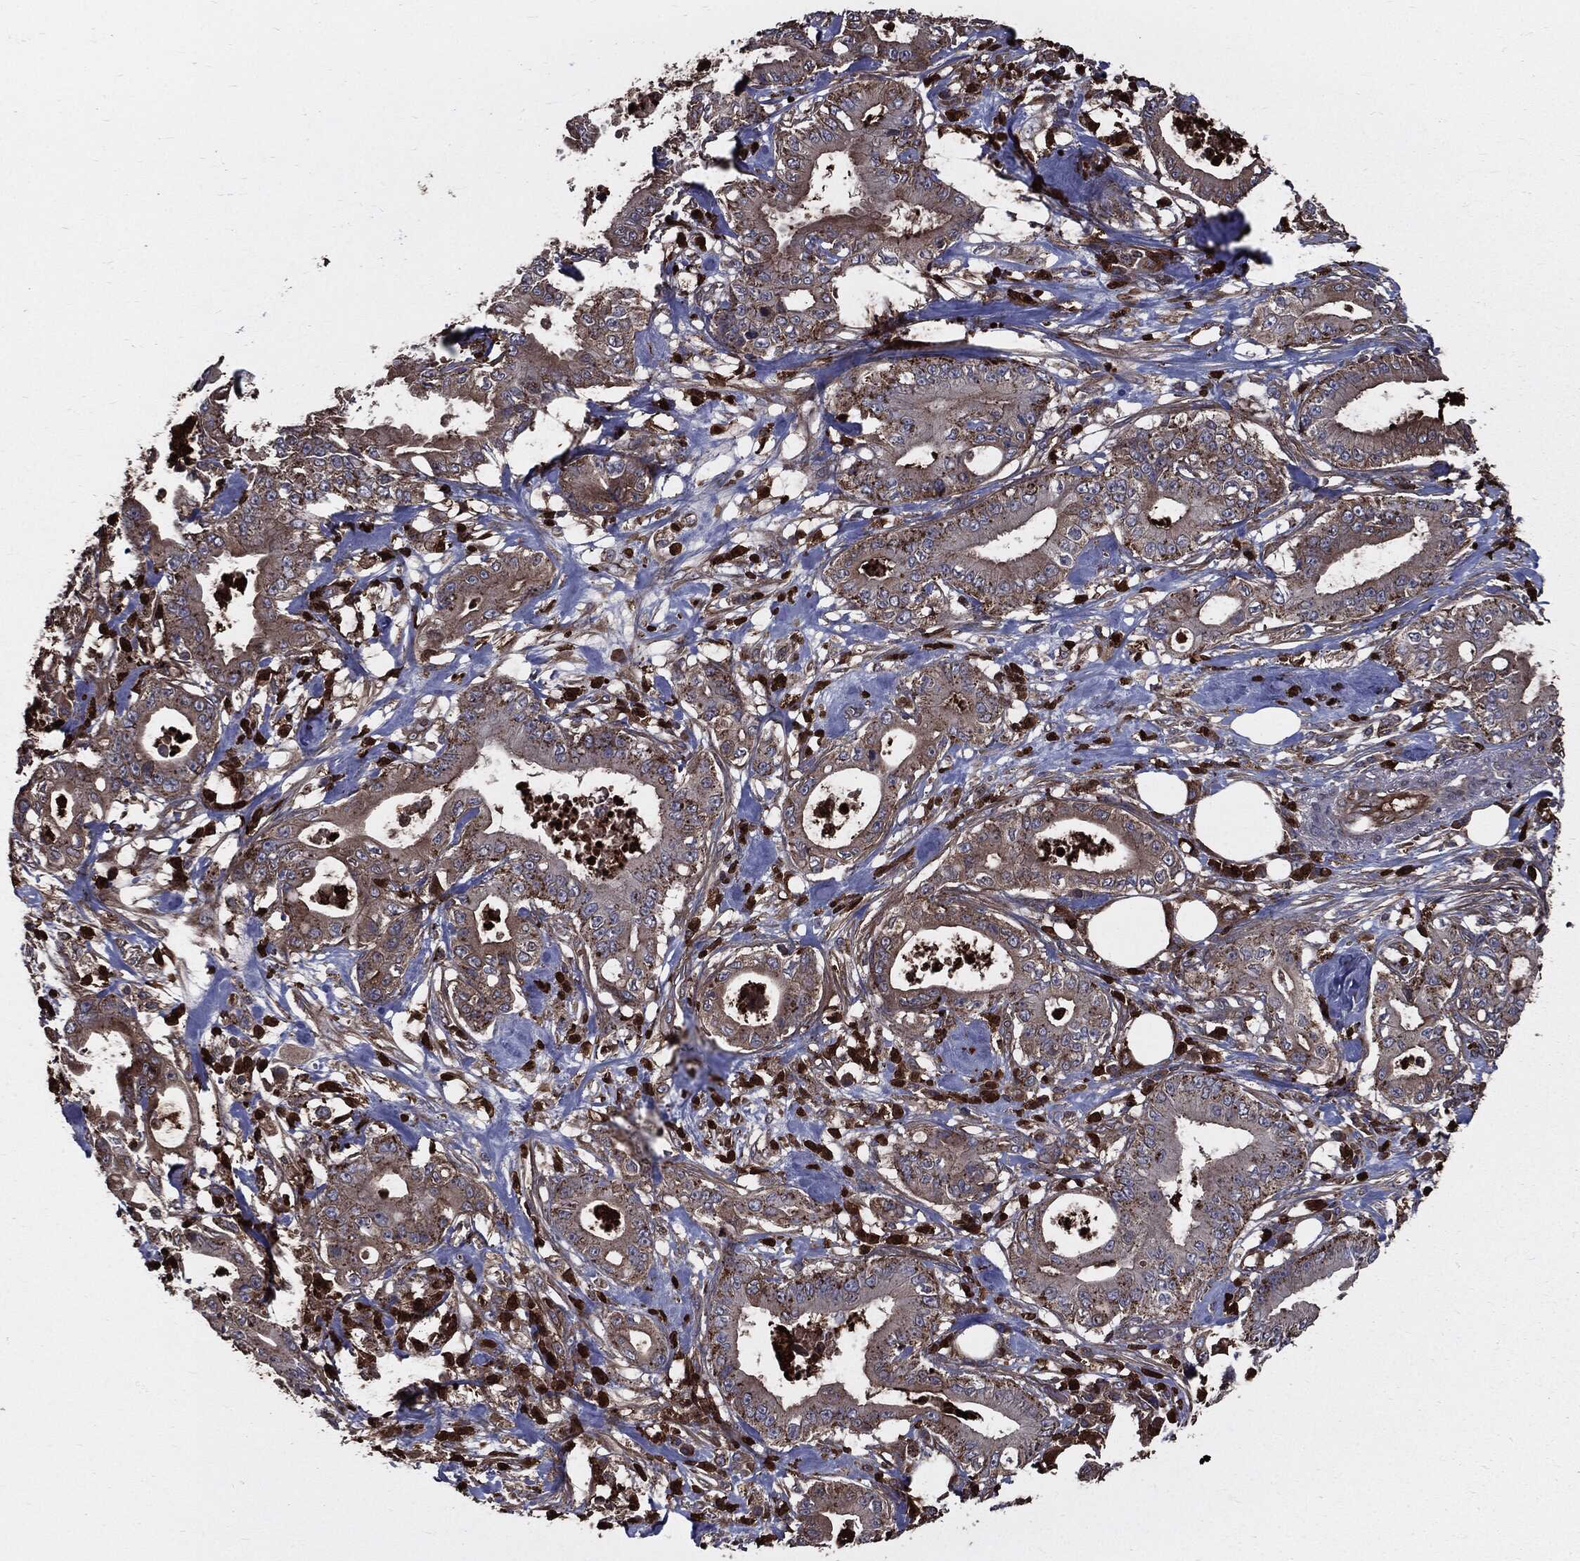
{"staining": {"intensity": "moderate", "quantity": "25%-75%", "location": "cytoplasmic/membranous"}, "tissue": "pancreatic cancer", "cell_type": "Tumor cells", "image_type": "cancer", "snomed": [{"axis": "morphology", "description": "Adenocarcinoma, NOS"}, {"axis": "topography", "description": "Pancreas"}], "caption": "Tumor cells show medium levels of moderate cytoplasmic/membranous expression in about 25%-75% of cells in adenocarcinoma (pancreatic).", "gene": "PDCD6IP", "patient": {"sex": "male", "age": 71}}